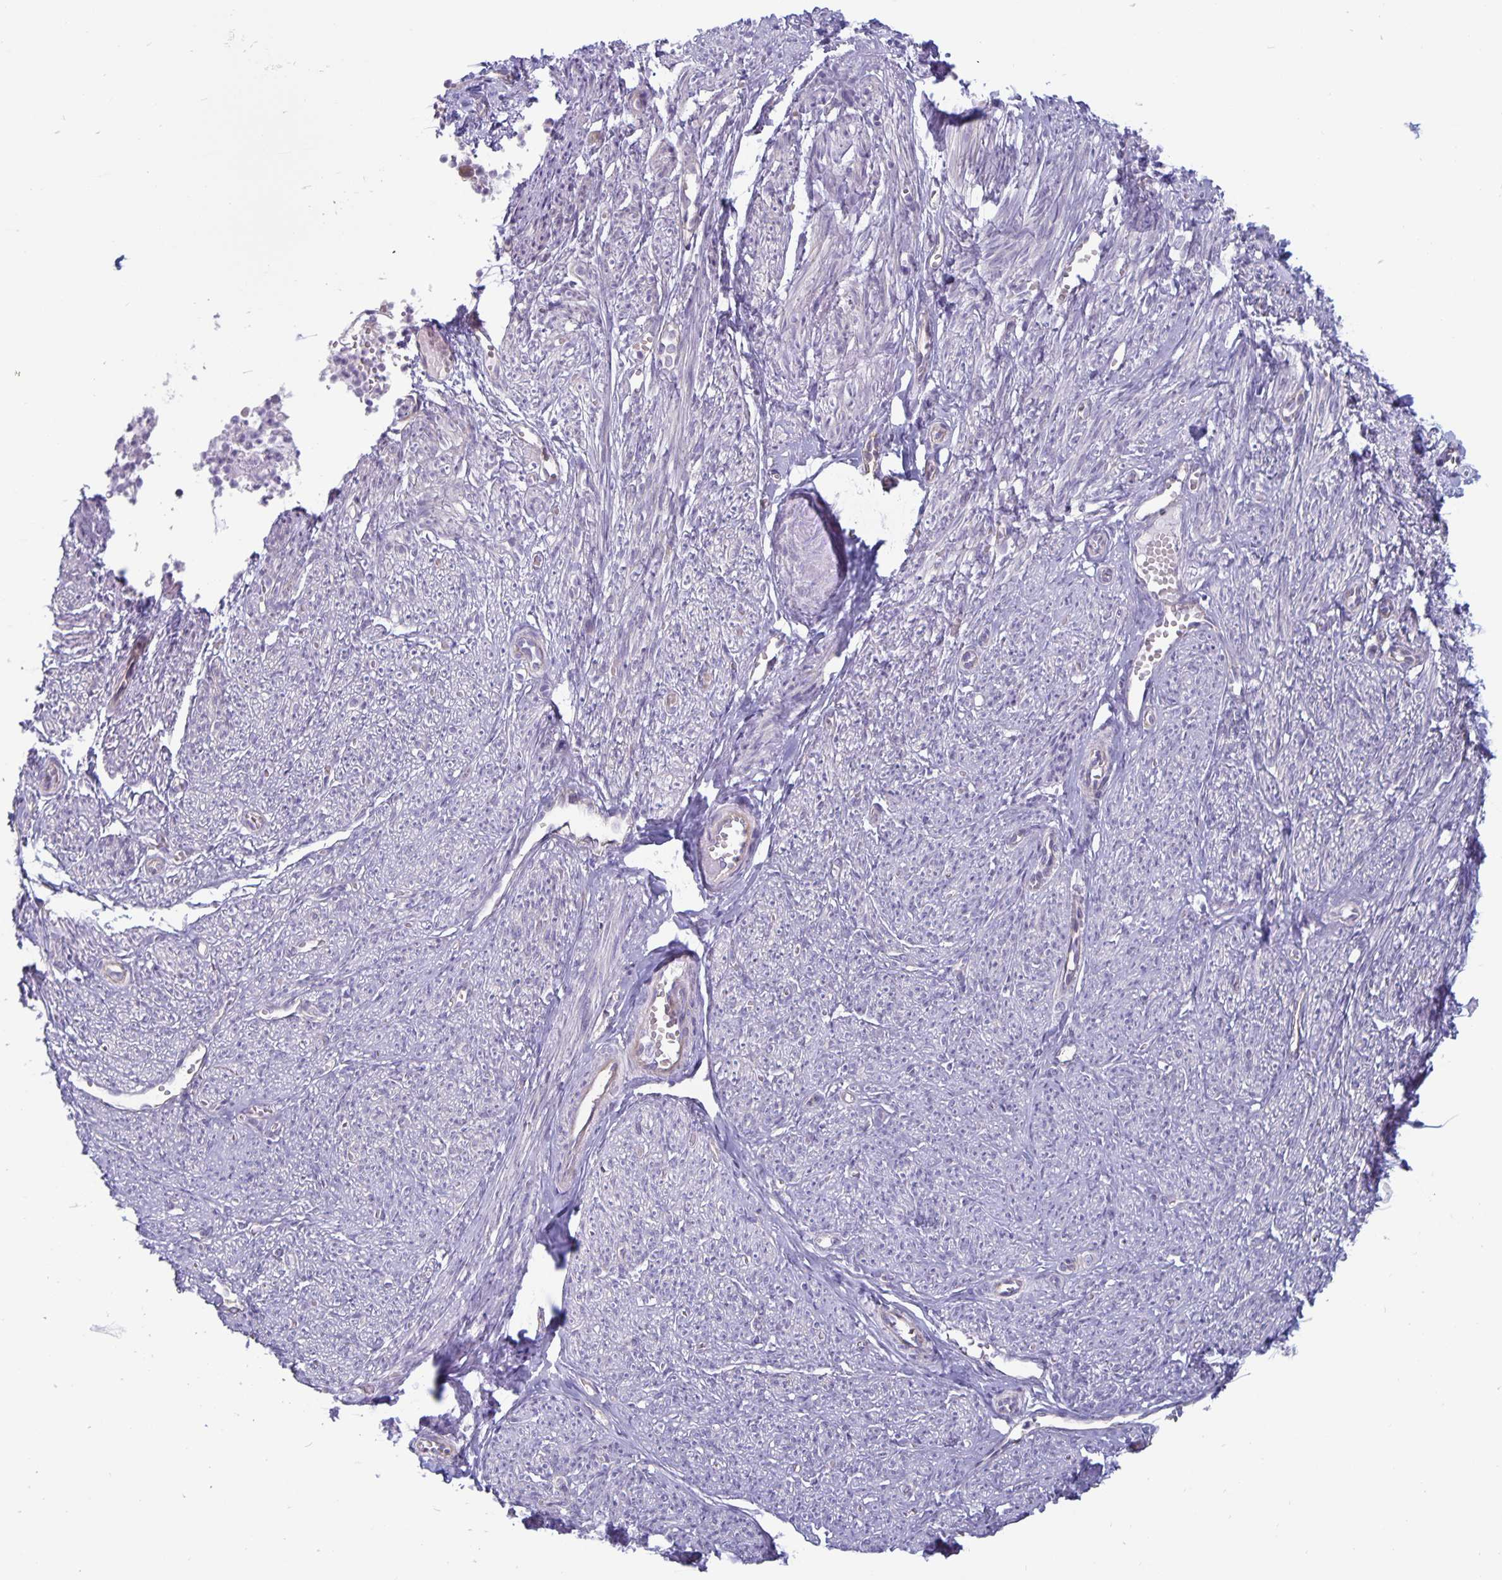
{"staining": {"intensity": "negative", "quantity": "none", "location": "none"}, "tissue": "smooth muscle", "cell_type": "Smooth muscle cells", "image_type": "normal", "snomed": [{"axis": "morphology", "description": "Normal tissue, NOS"}, {"axis": "topography", "description": "Smooth muscle"}], "caption": "A high-resolution histopathology image shows immunohistochemistry (IHC) staining of normal smooth muscle, which exhibits no significant expression in smooth muscle cells.", "gene": "PLCB3", "patient": {"sex": "female", "age": 65}}